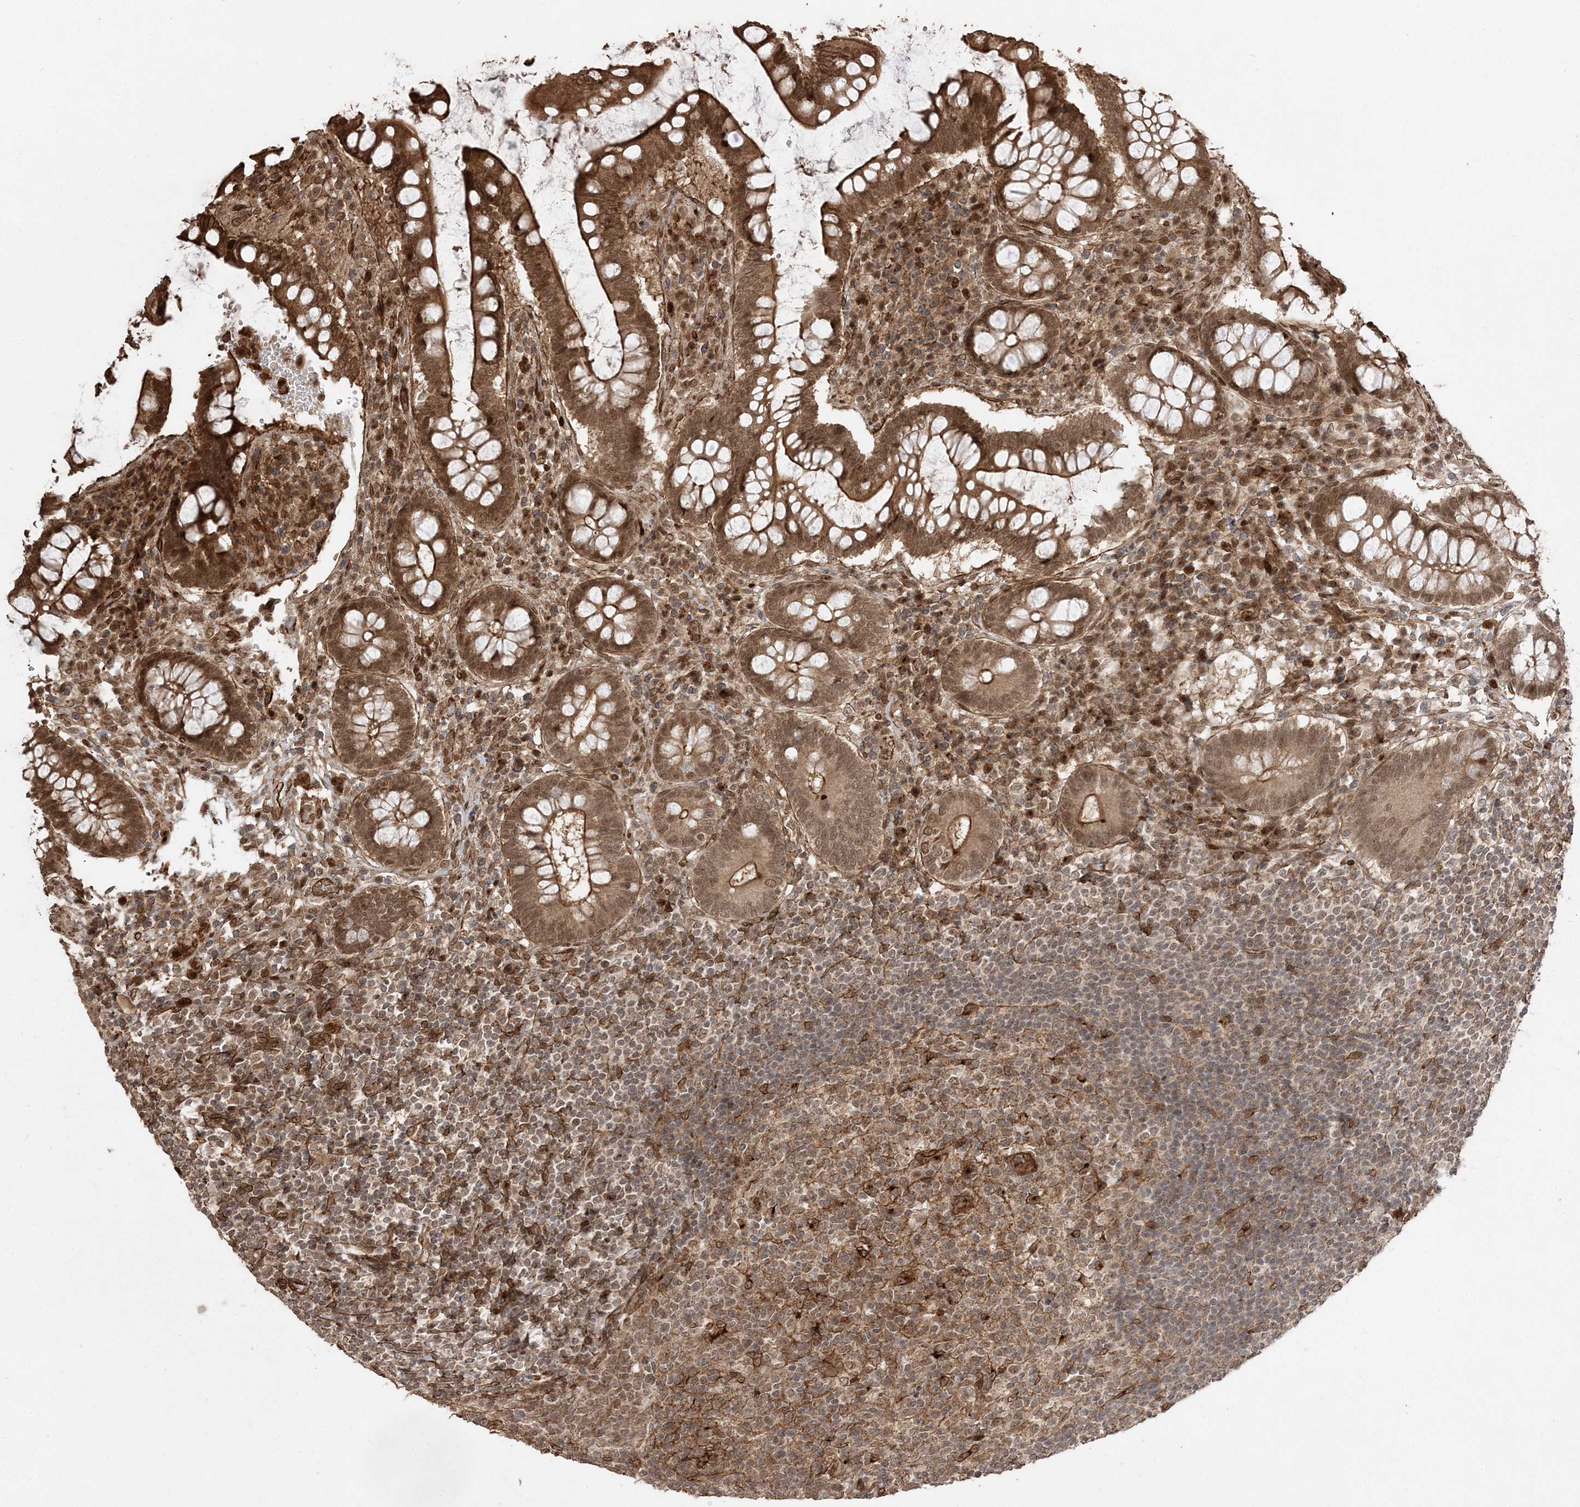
{"staining": {"intensity": "moderate", "quantity": ">75%", "location": "cytoplasmic/membranous,nuclear"}, "tissue": "colon", "cell_type": "Endothelial cells", "image_type": "normal", "snomed": [{"axis": "morphology", "description": "Normal tissue, NOS"}, {"axis": "topography", "description": "Colon"}], "caption": "Immunohistochemistry (IHC) staining of normal colon, which reveals medium levels of moderate cytoplasmic/membranous,nuclear expression in about >75% of endothelial cells indicating moderate cytoplasmic/membranous,nuclear protein staining. The staining was performed using DAB (brown) for protein detection and nuclei were counterstained in hematoxylin (blue).", "gene": "ETAA1", "patient": {"sex": "female", "age": 79}}